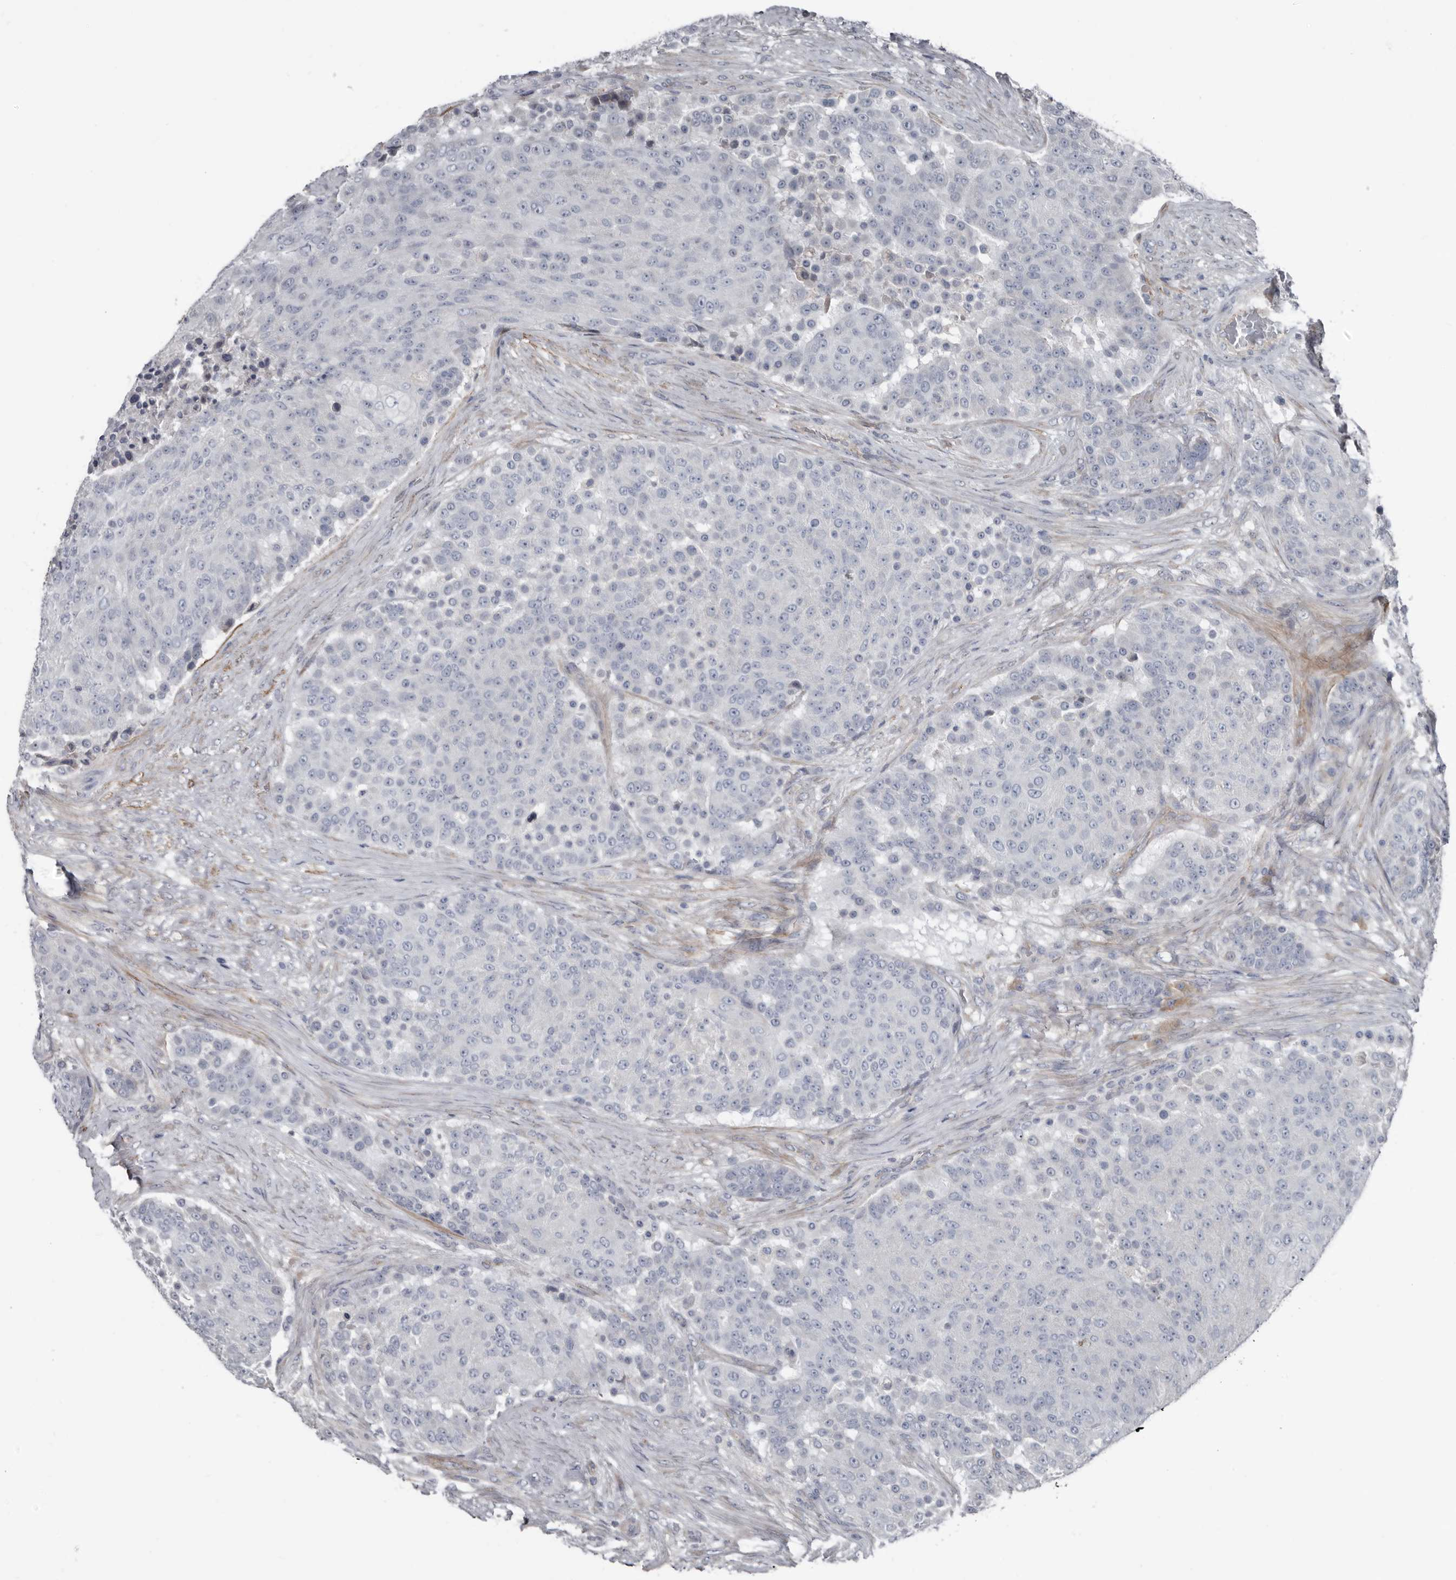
{"staining": {"intensity": "negative", "quantity": "none", "location": "none"}, "tissue": "urothelial cancer", "cell_type": "Tumor cells", "image_type": "cancer", "snomed": [{"axis": "morphology", "description": "Urothelial carcinoma, High grade"}, {"axis": "topography", "description": "Urinary bladder"}], "caption": "The micrograph shows no staining of tumor cells in urothelial carcinoma (high-grade). (Immunohistochemistry, brightfield microscopy, high magnification).", "gene": "ZNF114", "patient": {"sex": "female", "age": 63}}